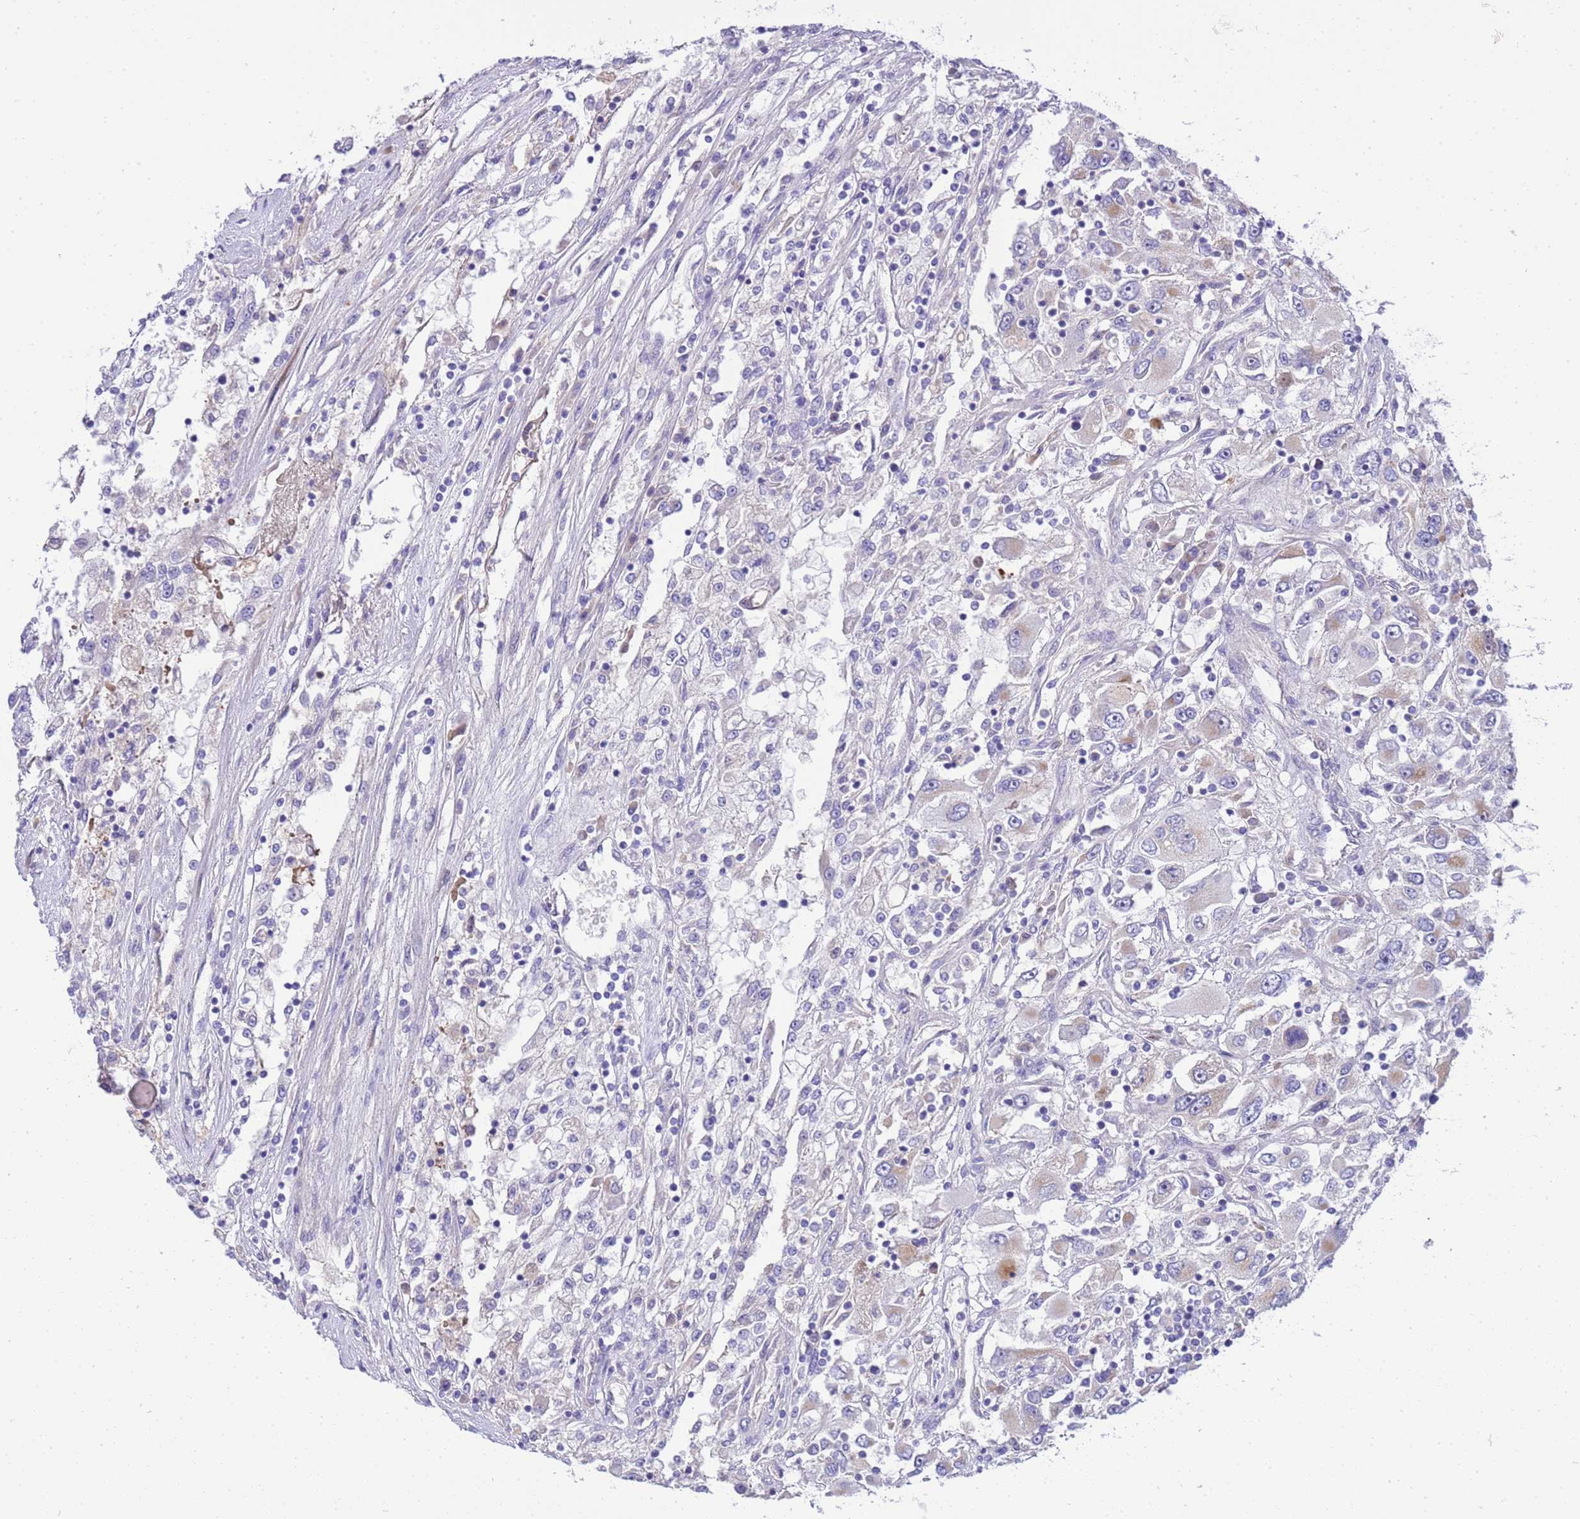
{"staining": {"intensity": "weak", "quantity": "<25%", "location": "cytoplasmic/membranous"}, "tissue": "renal cancer", "cell_type": "Tumor cells", "image_type": "cancer", "snomed": [{"axis": "morphology", "description": "Adenocarcinoma, NOS"}, {"axis": "topography", "description": "Kidney"}], "caption": "Renal cancer (adenocarcinoma) was stained to show a protein in brown. There is no significant expression in tumor cells.", "gene": "RIPPLY2", "patient": {"sex": "female", "age": 52}}